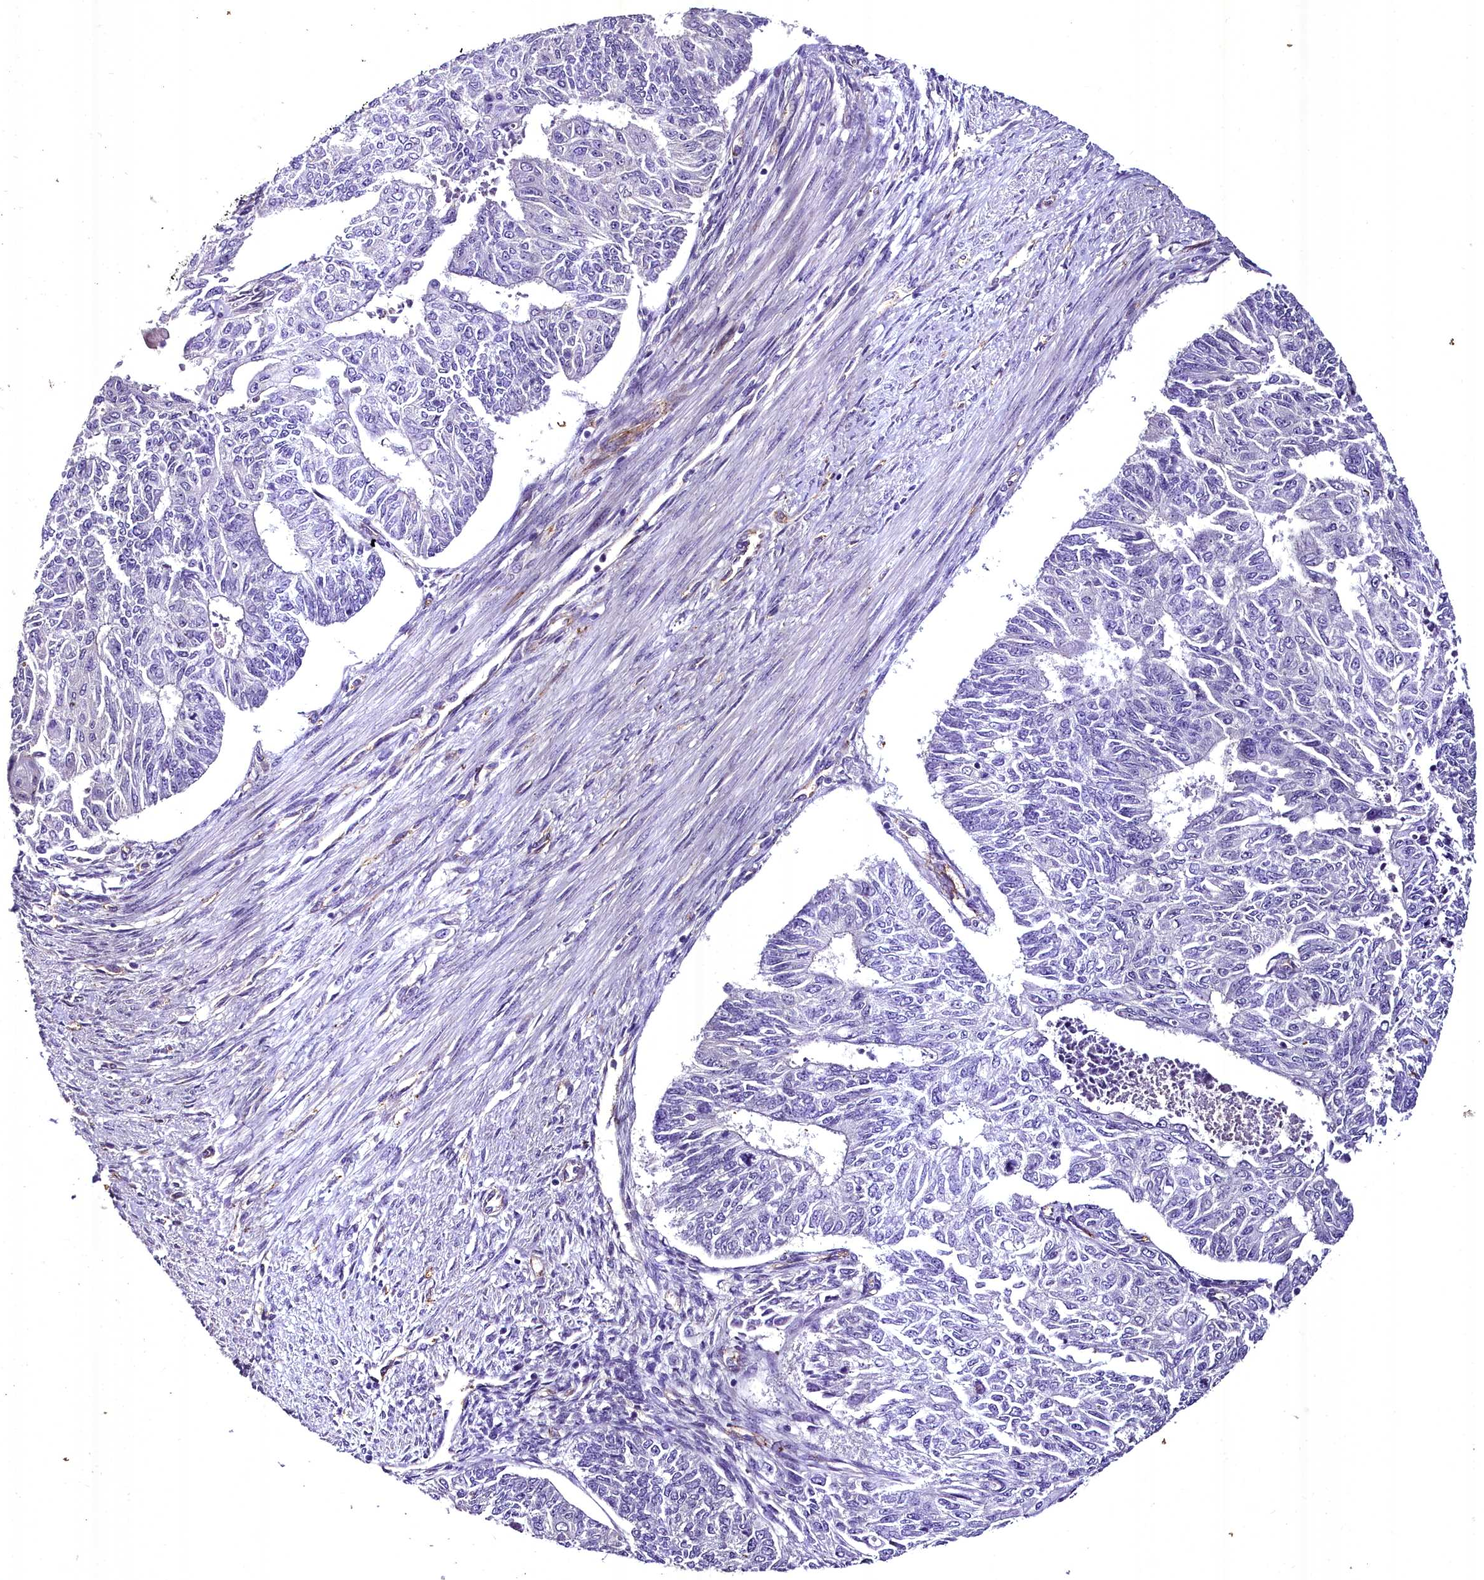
{"staining": {"intensity": "negative", "quantity": "none", "location": "none"}, "tissue": "endometrial cancer", "cell_type": "Tumor cells", "image_type": "cancer", "snomed": [{"axis": "morphology", "description": "Adenocarcinoma, NOS"}, {"axis": "topography", "description": "Endometrium"}], "caption": "Micrograph shows no protein expression in tumor cells of endometrial cancer tissue. (Brightfield microscopy of DAB (3,3'-diaminobenzidine) immunohistochemistry (IHC) at high magnification).", "gene": "MS4A18", "patient": {"sex": "female", "age": 32}}